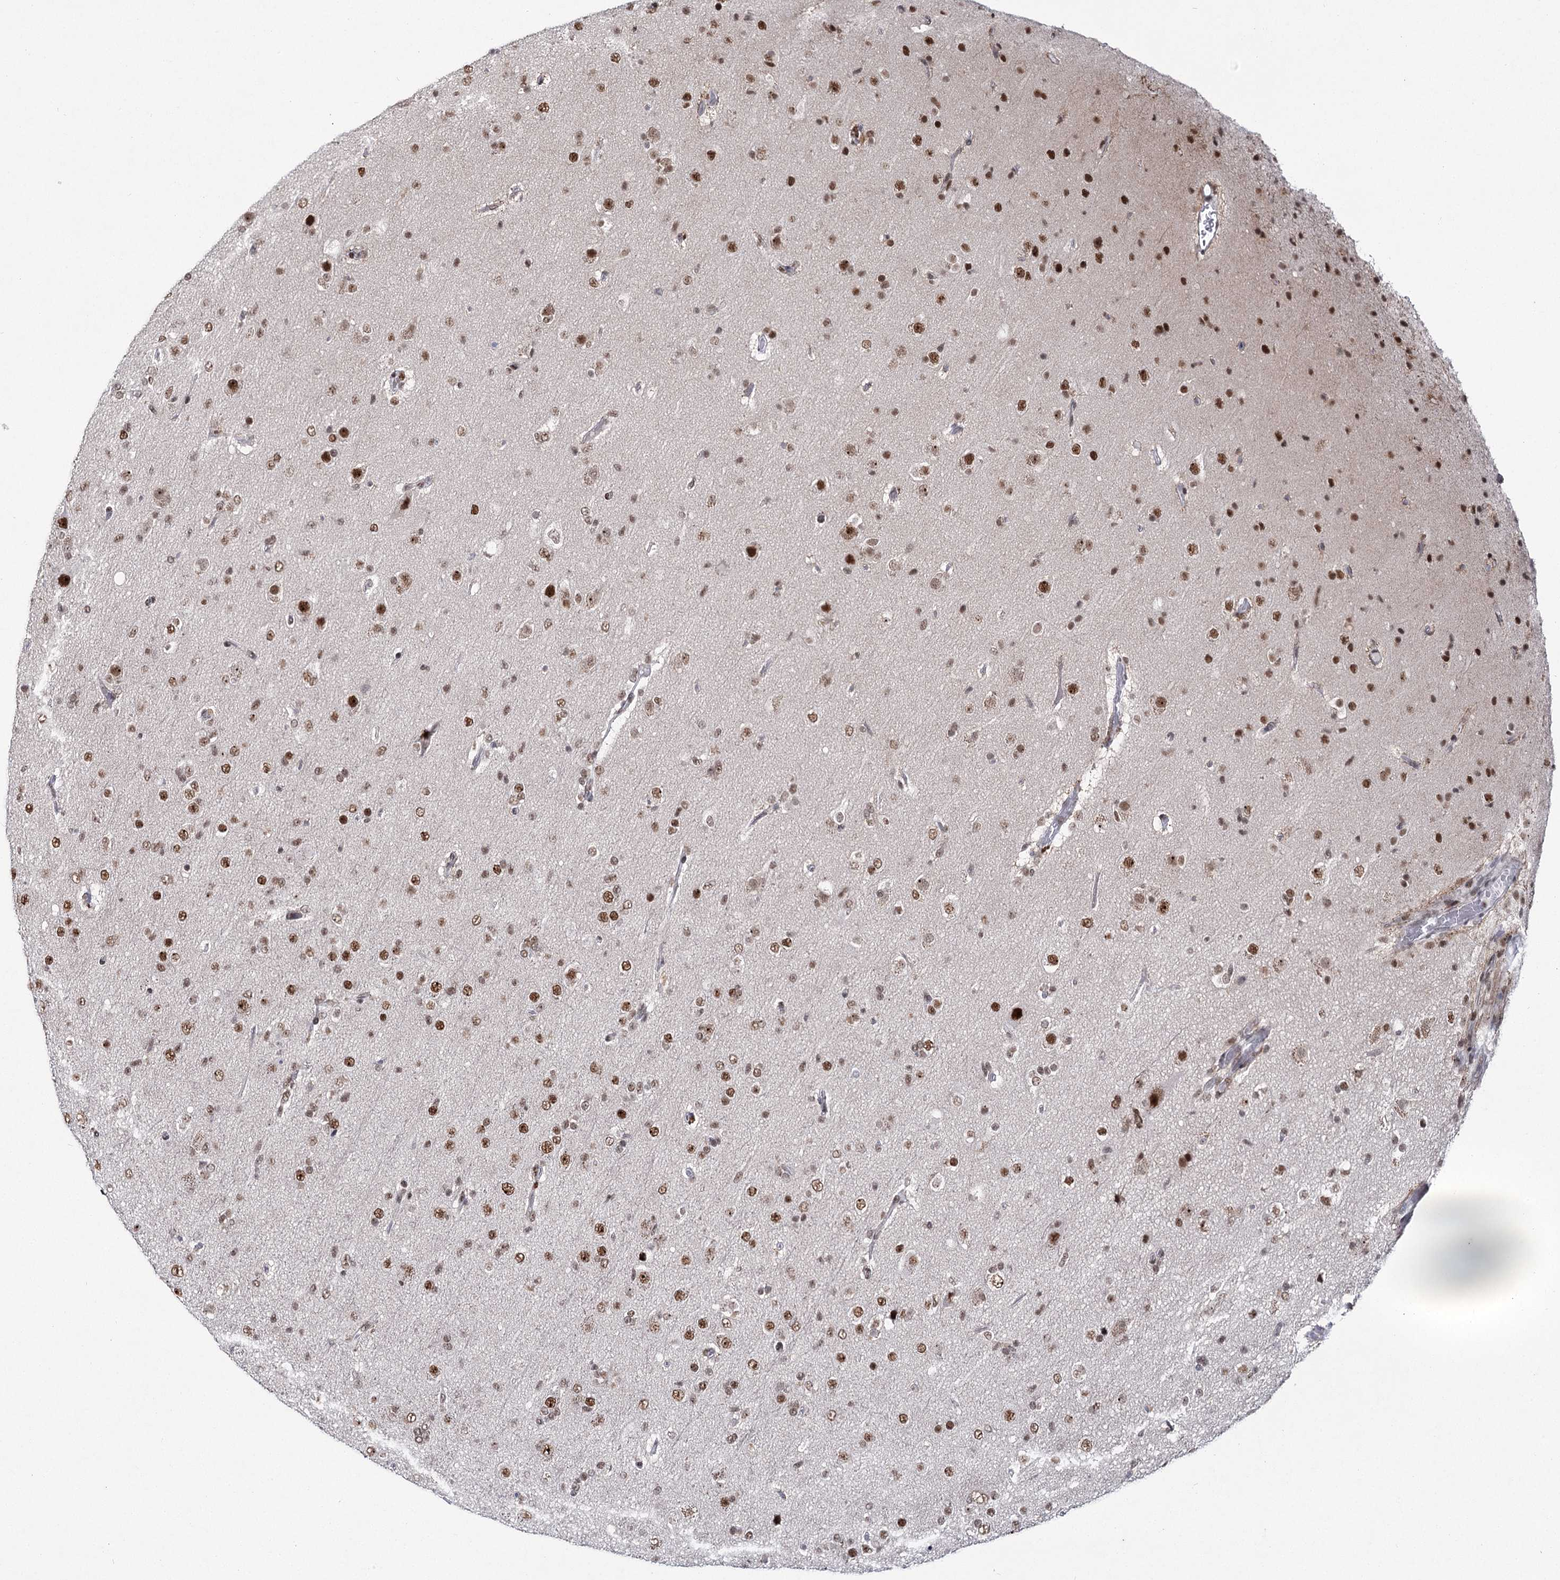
{"staining": {"intensity": "moderate", "quantity": ">75%", "location": "nuclear"}, "tissue": "glioma", "cell_type": "Tumor cells", "image_type": "cancer", "snomed": [{"axis": "morphology", "description": "Glioma, malignant, Low grade"}, {"axis": "topography", "description": "Brain"}], "caption": "Protein staining of malignant low-grade glioma tissue exhibits moderate nuclear positivity in about >75% of tumor cells.", "gene": "SCAF8", "patient": {"sex": "male", "age": 65}}